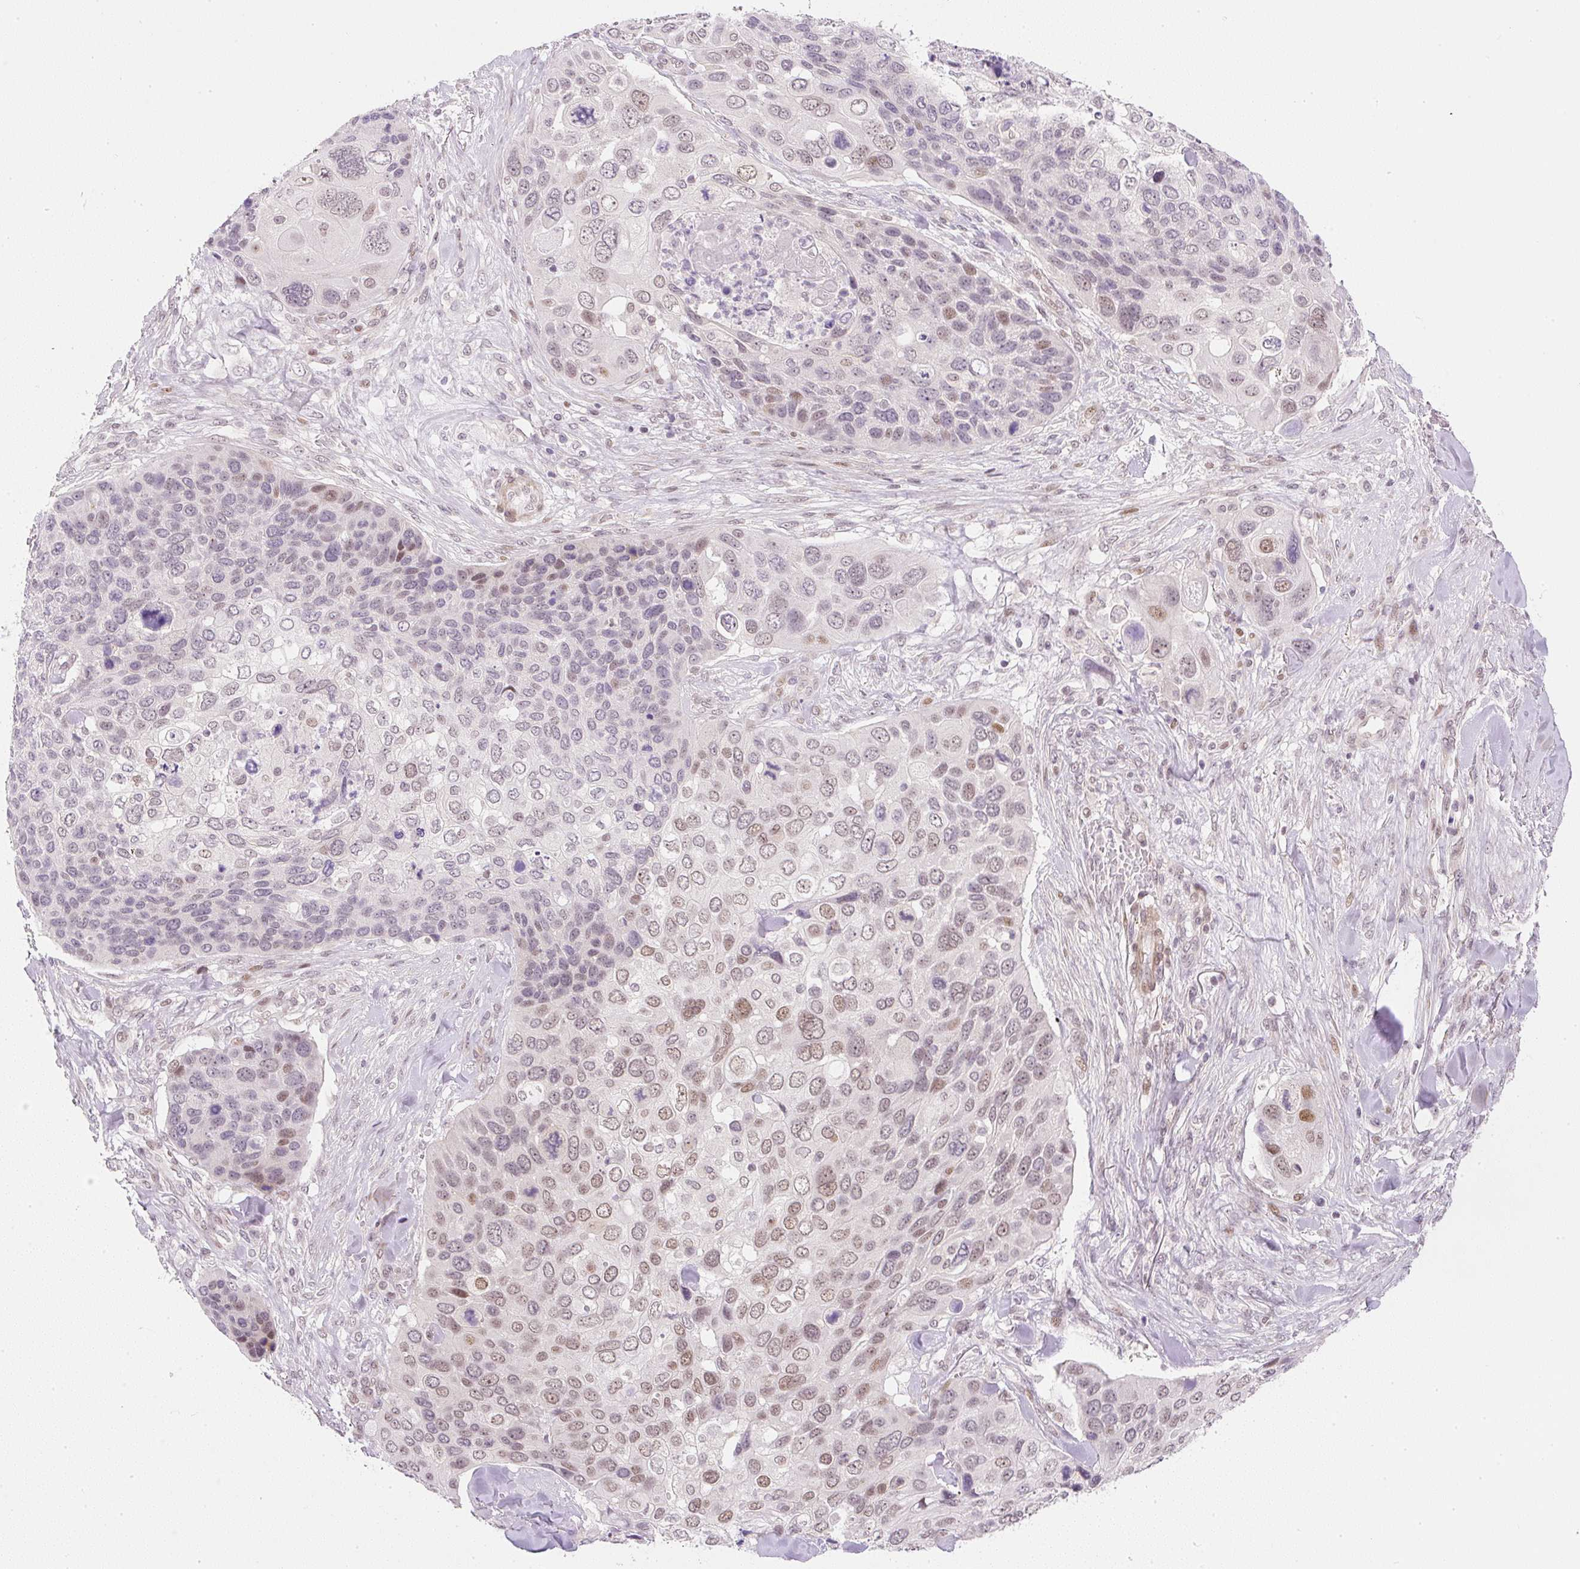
{"staining": {"intensity": "moderate", "quantity": "25%-75%", "location": "nuclear"}, "tissue": "skin cancer", "cell_type": "Tumor cells", "image_type": "cancer", "snomed": [{"axis": "morphology", "description": "Basal cell carcinoma"}, {"axis": "topography", "description": "Skin"}], "caption": "Skin cancer stained with a protein marker reveals moderate staining in tumor cells.", "gene": "DPPA4", "patient": {"sex": "female", "age": 74}}